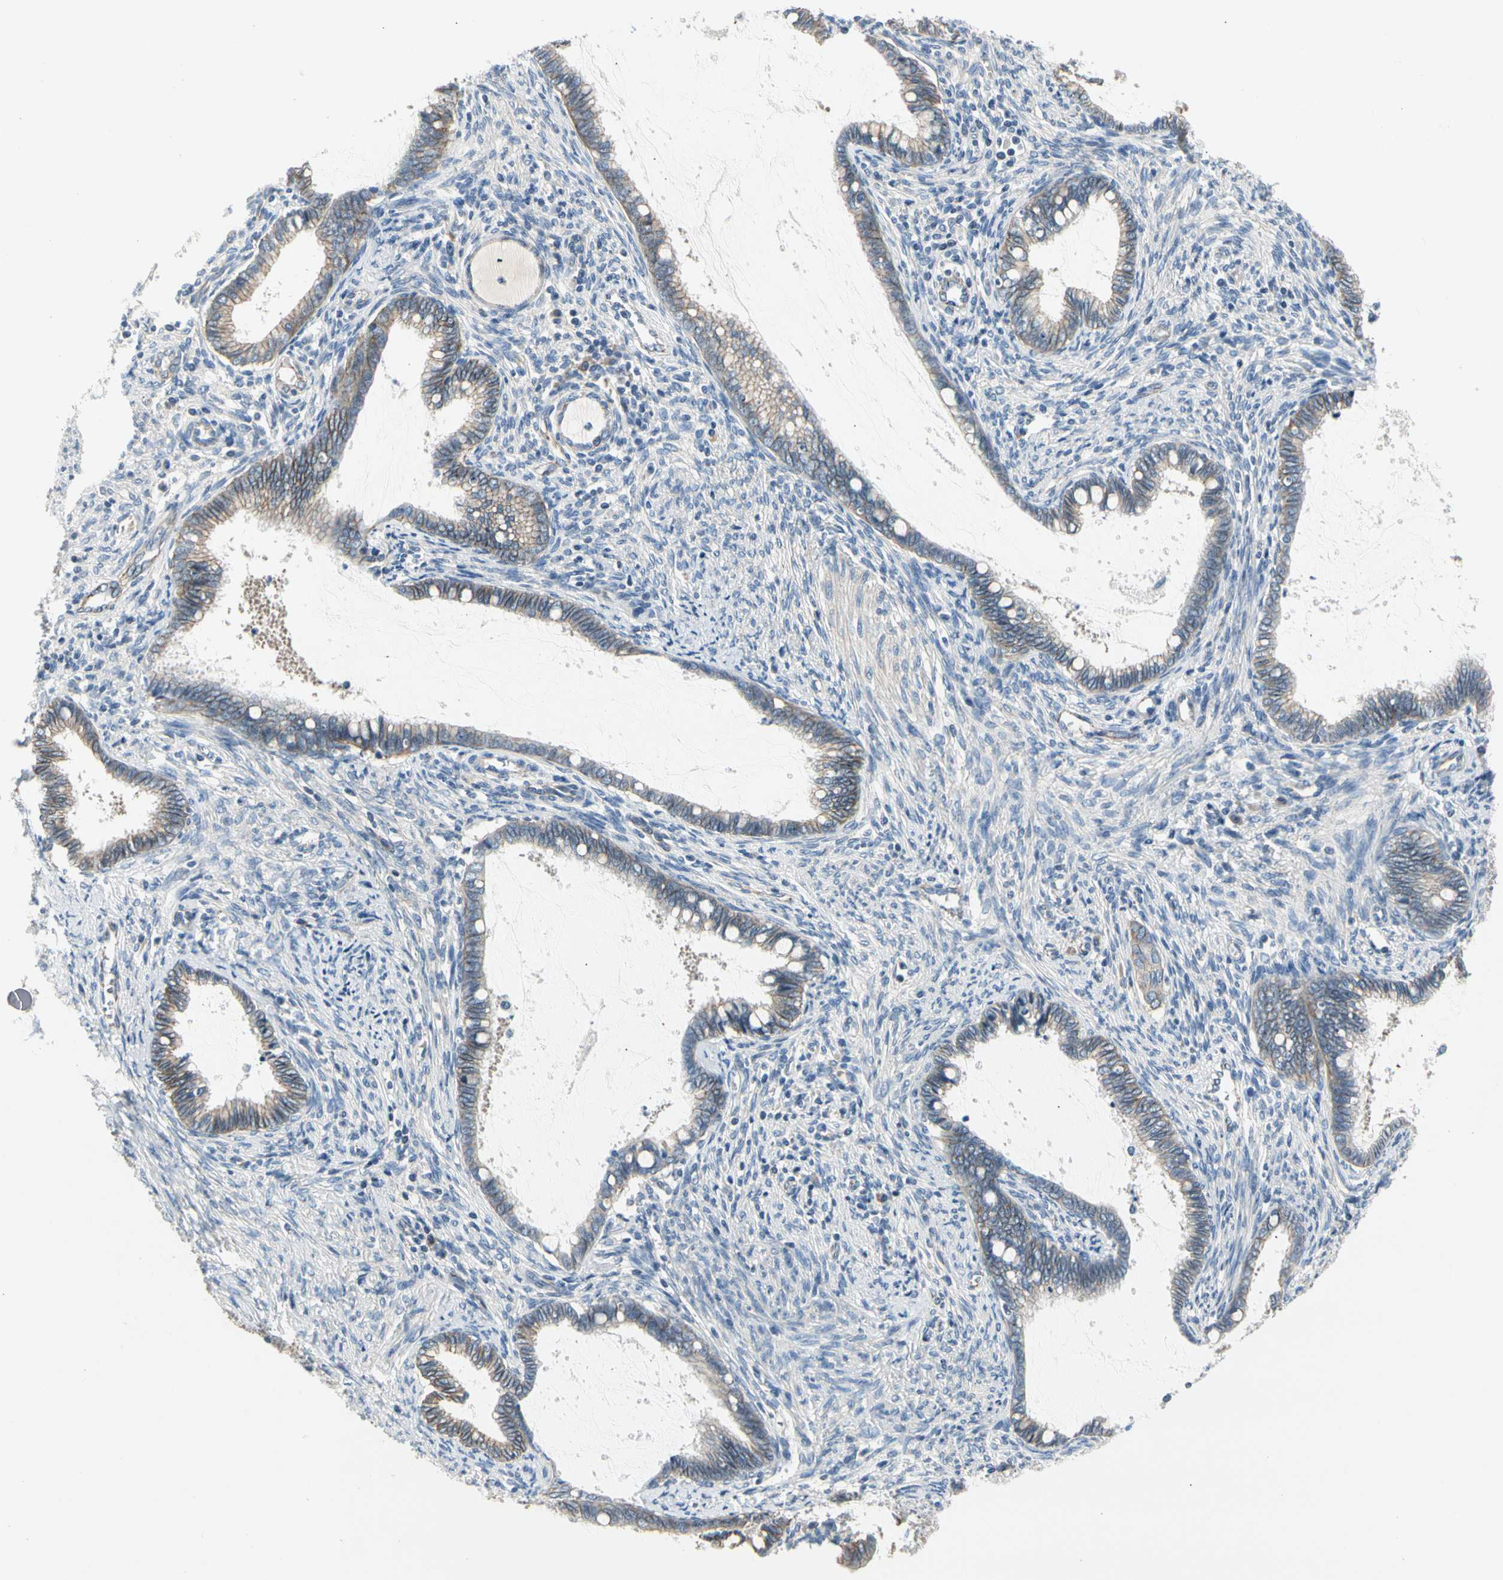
{"staining": {"intensity": "weak", "quantity": ">75%", "location": "cytoplasmic/membranous"}, "tissue": "cervical cancer", "cell_type": "Tumor cells", "image_type": "cancer", "snomed": [{"axis": "morphology", "description": "Adenocarcinoma, NOS"}, {"axis": "topography", "description": "Cervix"}], "caption": "About >75% of tumor cells in cervical cancer demonstrate weak cytoplasmic/membranous protein positivity as visualized by brown immunohistochemical staining.", "gene": "LGR6", "patient": {"sex": "female", "age": 44}}